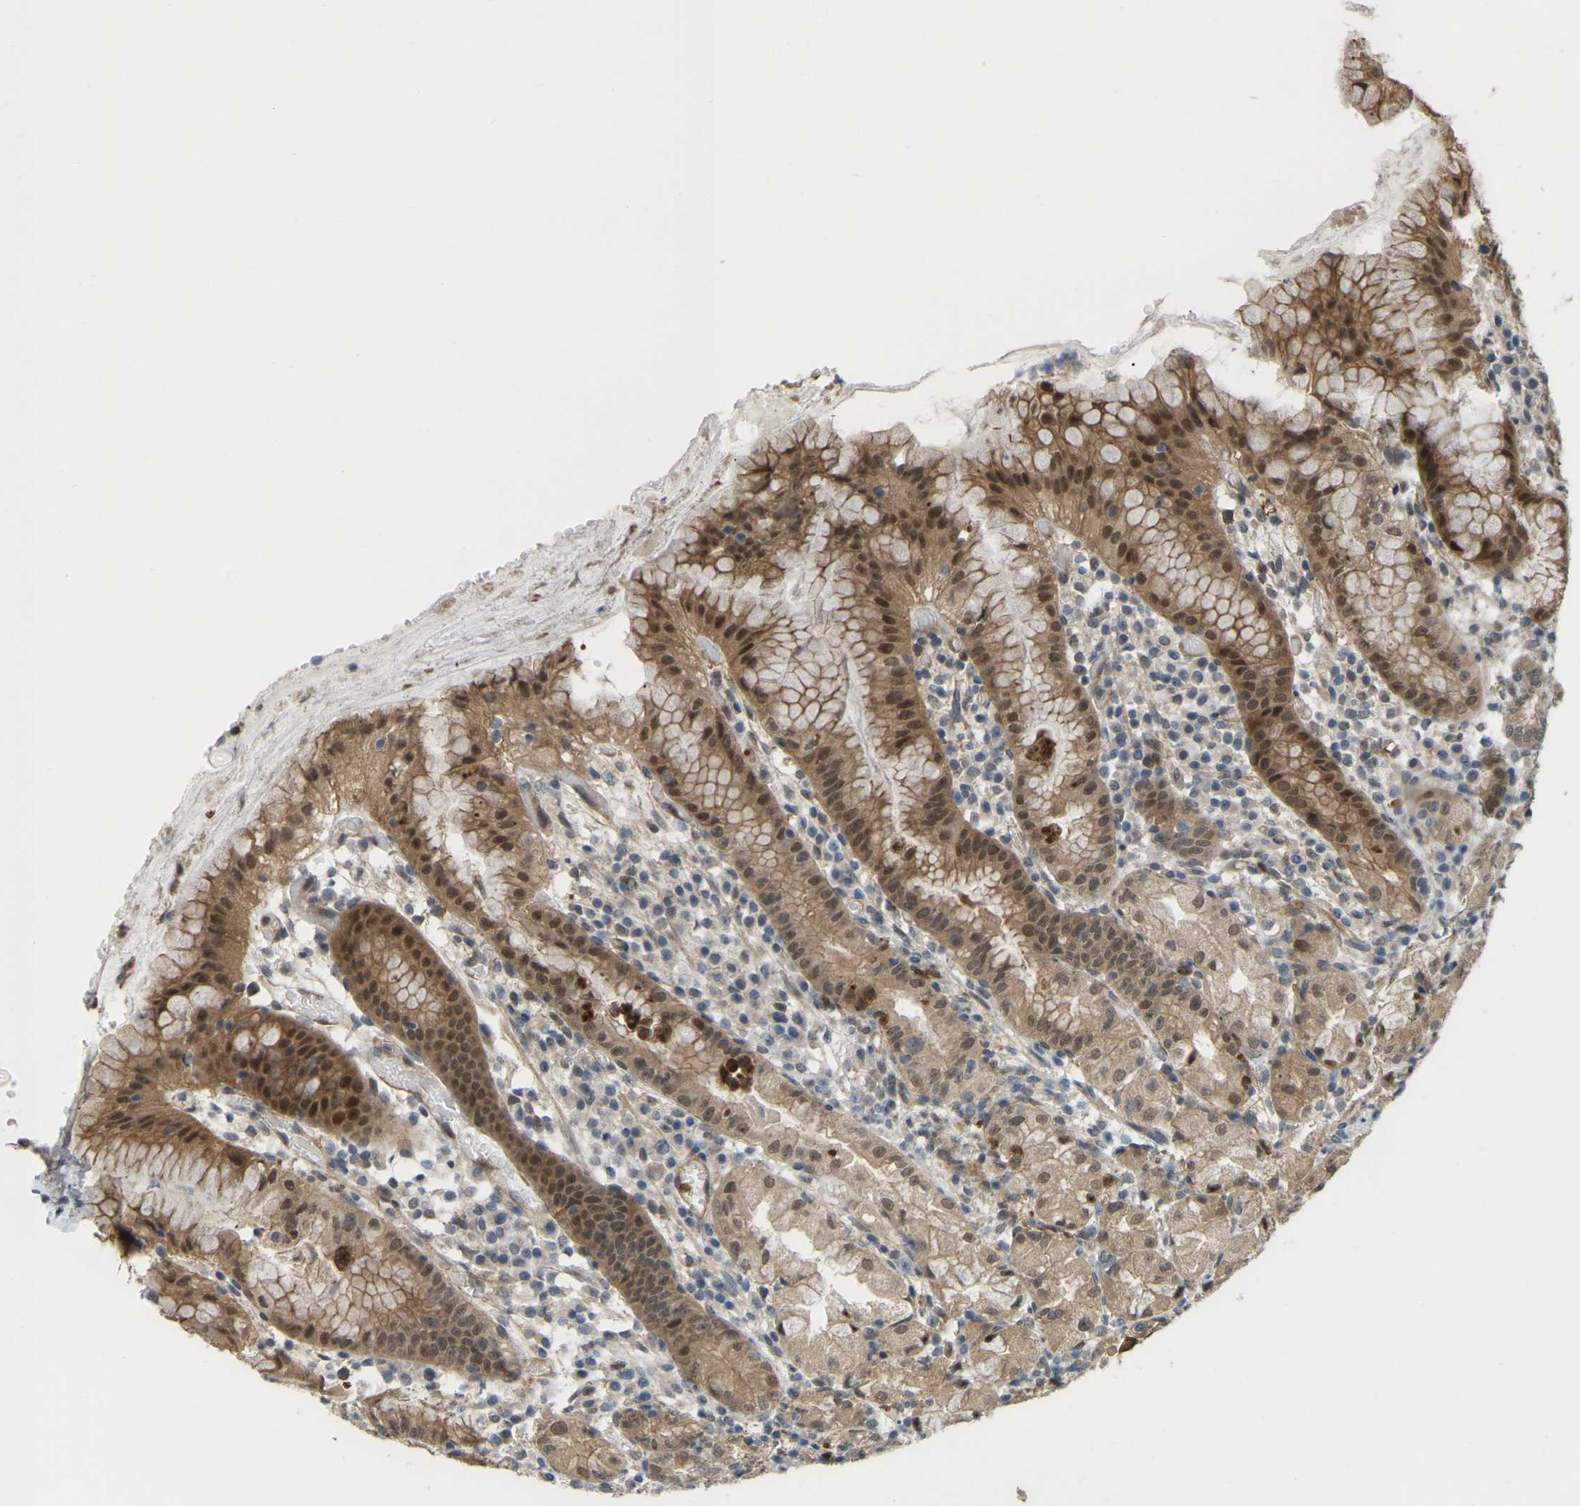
{"staining": {"intensity": "moderate", "quantity": ">75%", "location": "cytoplasmic/membranous,nuclear"}, "tissue": "stomach", "cell_type": "Glandular cells", "image_type": "normal", "snomed": [{"axis": "morphology", "description": "Normal tissue, NOS"}, {"axis": "topography", "description": "Stomach"}, {"axis": "topography", "description": "Stomach, lower"}], "caption": "Stomach stained with immunohistochemistry demonstrates moderate cytoplasmic/membranous,nuclear staining in approximately >75% of glandular cells. Nuclei are stained in blue.", "gene": "SERPINB5", "patient": {"sex": "female", "age": 75}}